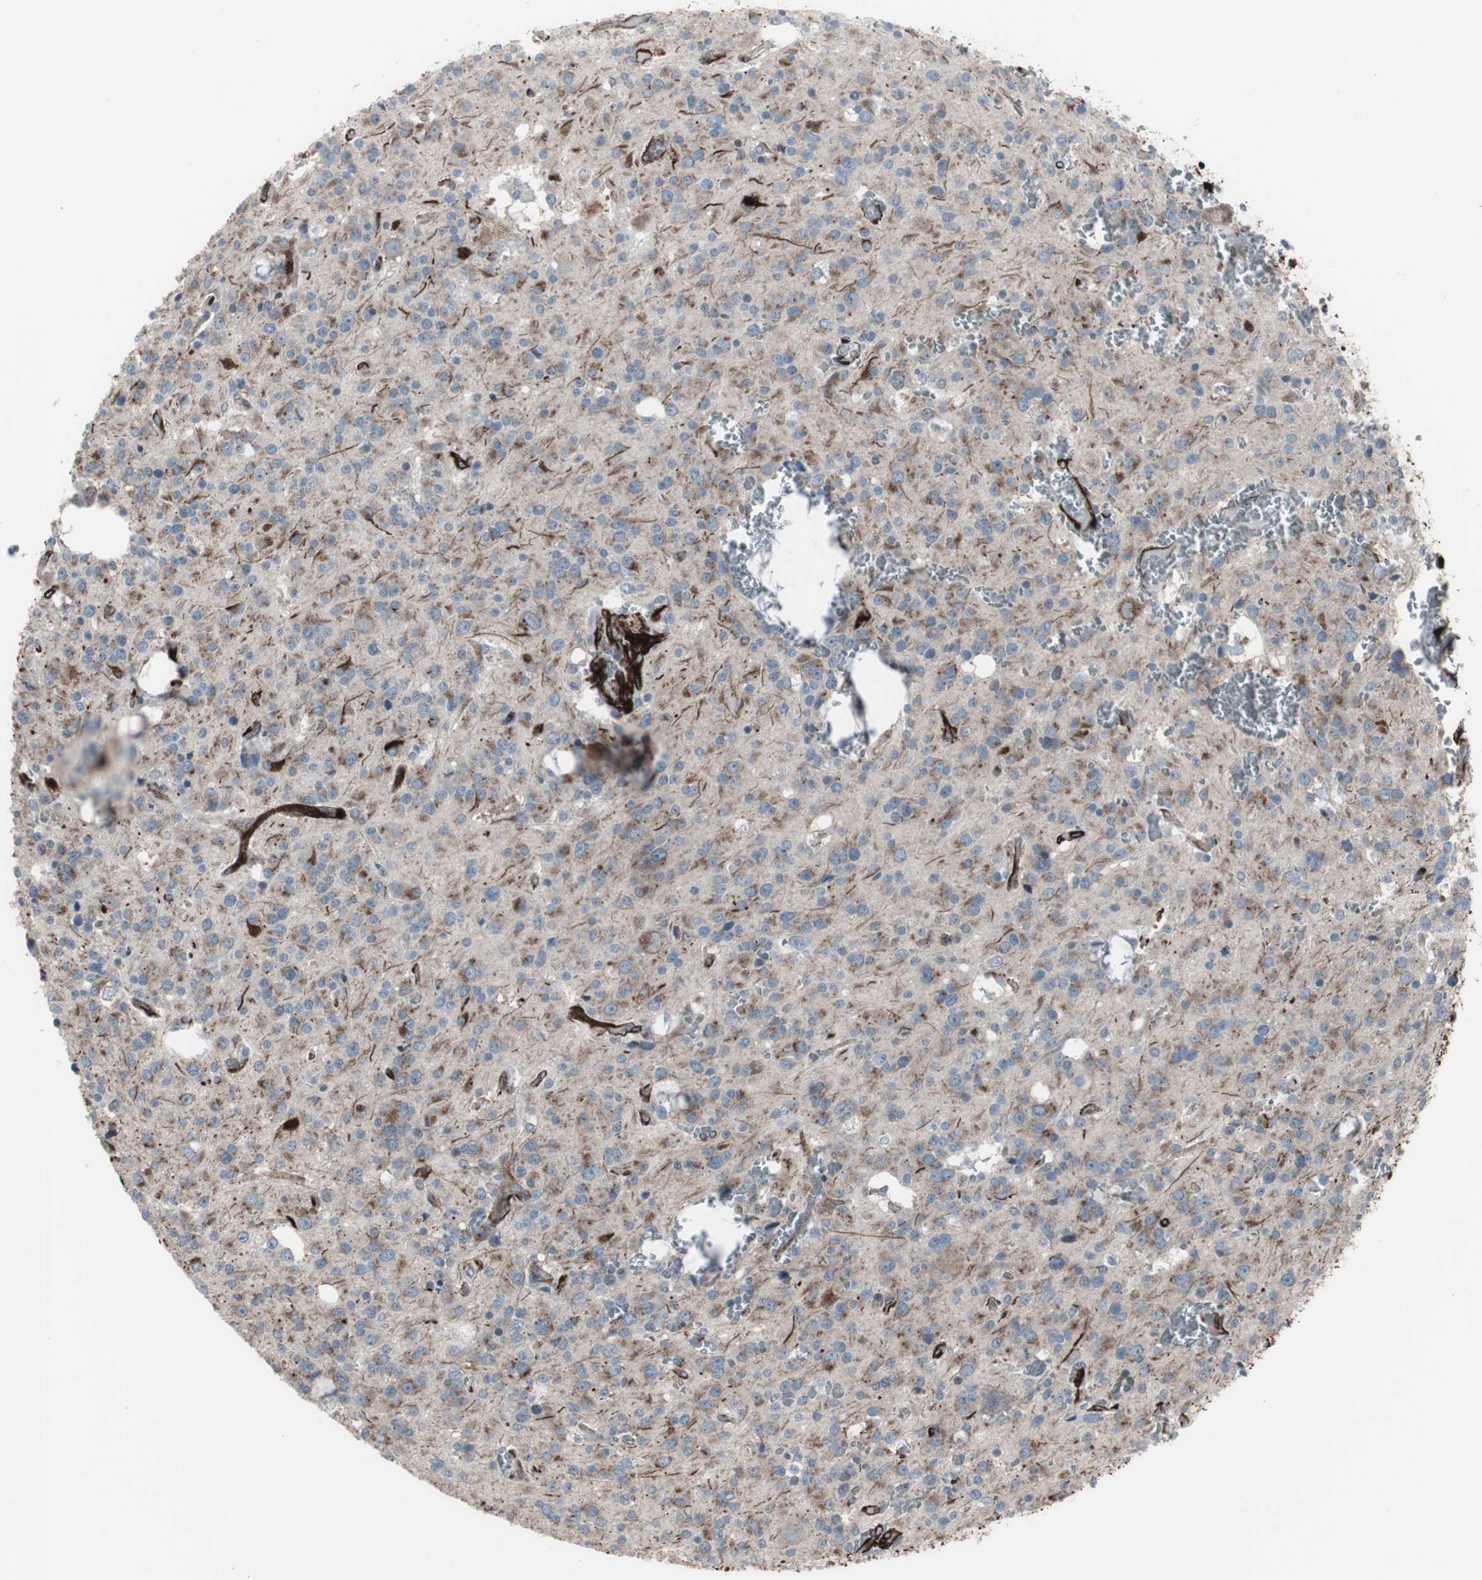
{"staining": {"intensity": "weak", "quantity": "25%-75%", "location": "cytoplasmic/membranous"}, "tissue": "glioma", "cell_type": "Tumor cells", "image_type": "cancer", "snomed": [{"axis": "morphology", "description": "Glioma, malignant, Low grade"}, {"axis": "topography", "description": "Brain"}], "caption": "Immunohistochemistry (IHC) image of glioma stained for a protein (brown), which reveals low levels of weak cytoplasmic/membranous positivity in about 25%-75% of tumor cells.", "gene": "PDGFA", "patient": {"sex": "male", "age": 58}}